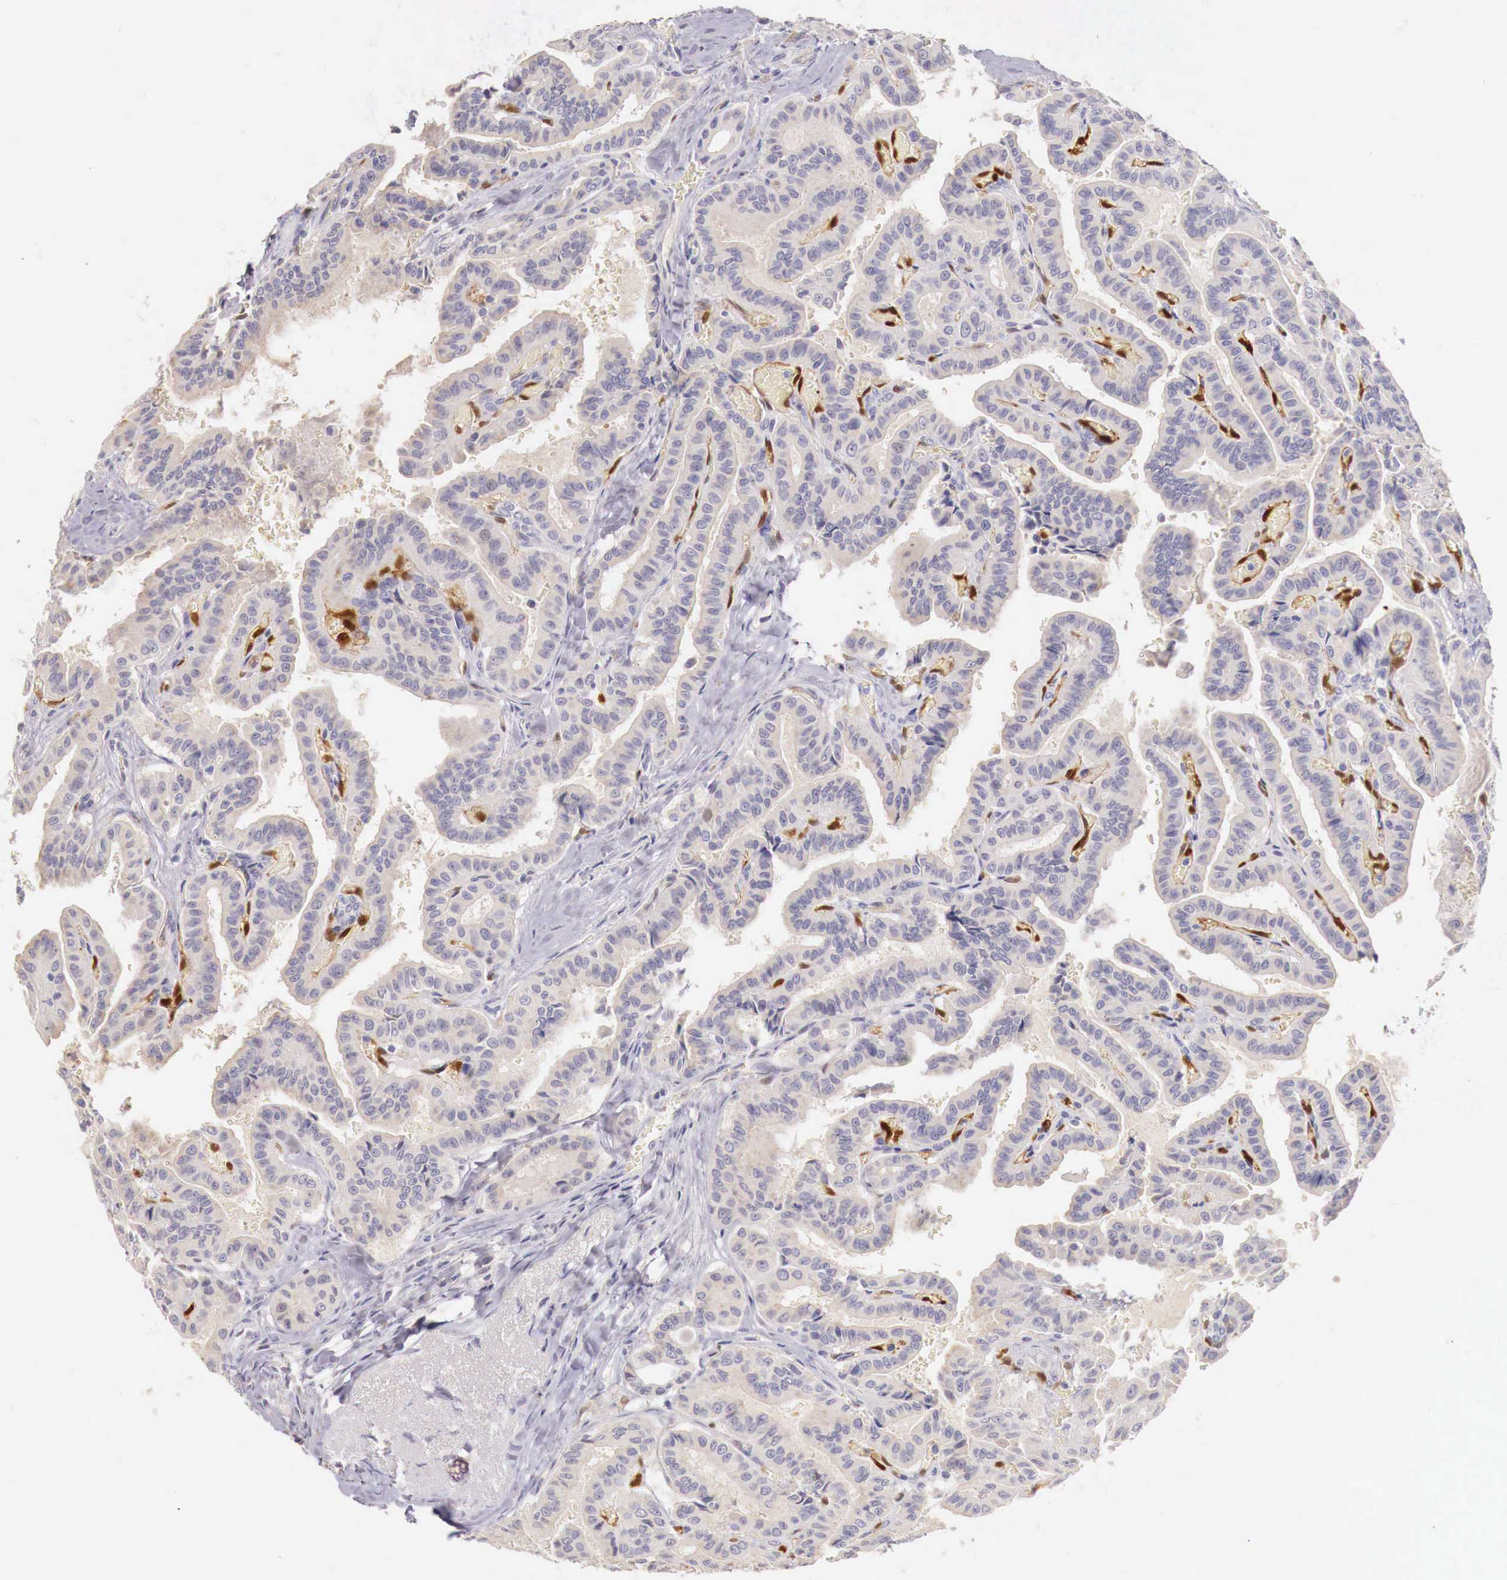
{"staining": {"intensity": "weak", "quantity": "25%-75%", "location": "cytoplasmic/membranous"}, "tissue": "thyroid cancer", "cell_type": "Tumor cells", "image_type": "cancer", "snomed": [{"axis": "morphology", "description": "Papillary adenocarcinoma, NOS"}, {"axis": "topography", "description": "Thyroid gland"}], "caption": "Immunohistochemistry (IHC) of human thyroid cancer displays low levels of weak cytoplasmic/membranous positivity in approximately 25%-75% of tumor cells. (brown staining indicates protein expression, while blue staining denotes nuclei).", "gene": "ITIH6", "patient": {"sex": "male", "age": 87}}